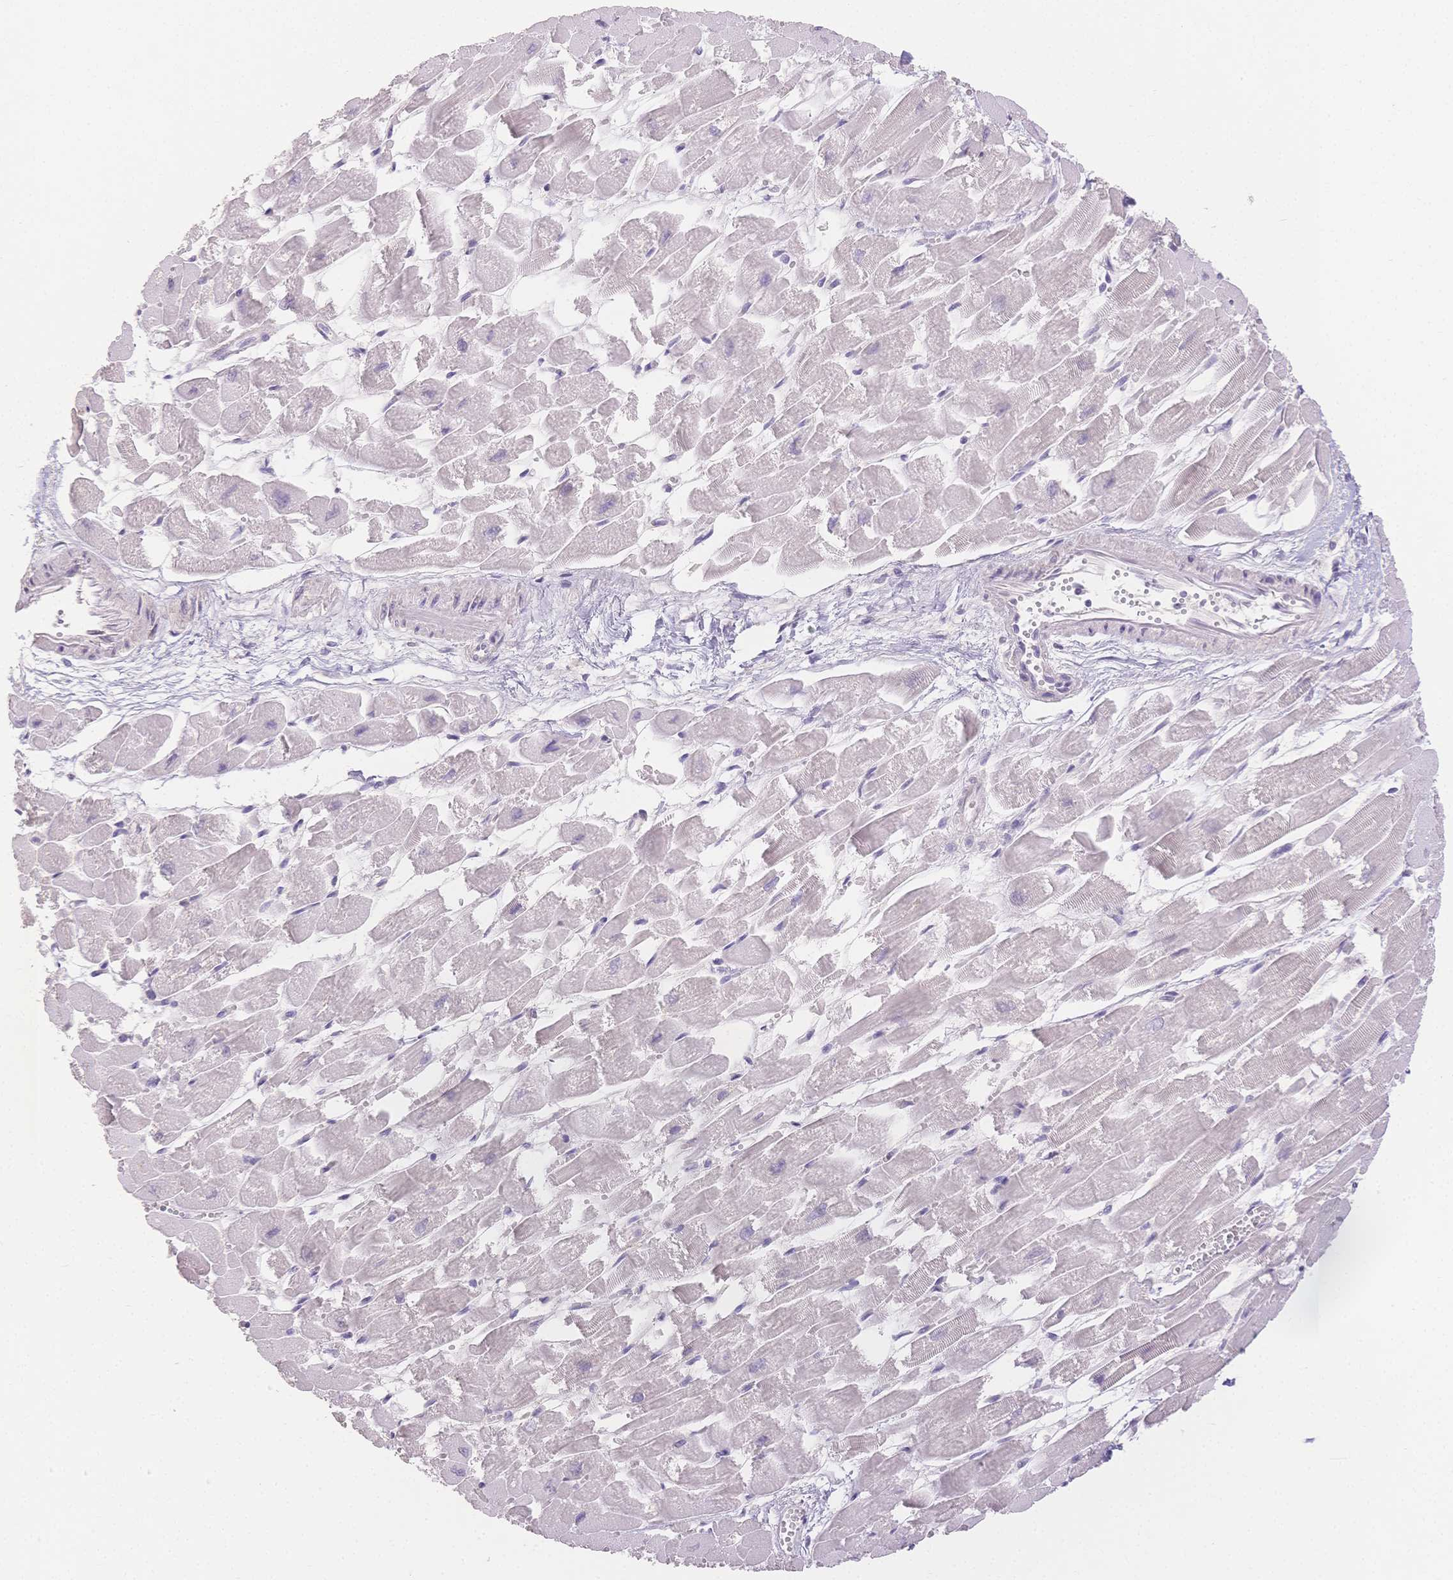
{"staining": {"intensity": "weak", "quantity": "<25%", "location": "cytoplasmic/membranous"}, "tissue": "heart muscle", "cell_type": "Cardiomyocytes", "image_type": "normal", "snomed": [{"axis": "morphology", "description": "Normal tissue, NOS"}, {"axis": "topography", "description": "Heart"}], "caption": "This image is of benign heart muscle stained with immunohistochemistry to label a protein in brown with the nuclei are counter-stained blue. There is no staining in cardiomyocytes. The staining is performed using DAB brown chromogen with nuclei counter-stained in using hematoxylin.", "gene": "SUV39H2", "patient": {"sex": "female", "age": 52}}